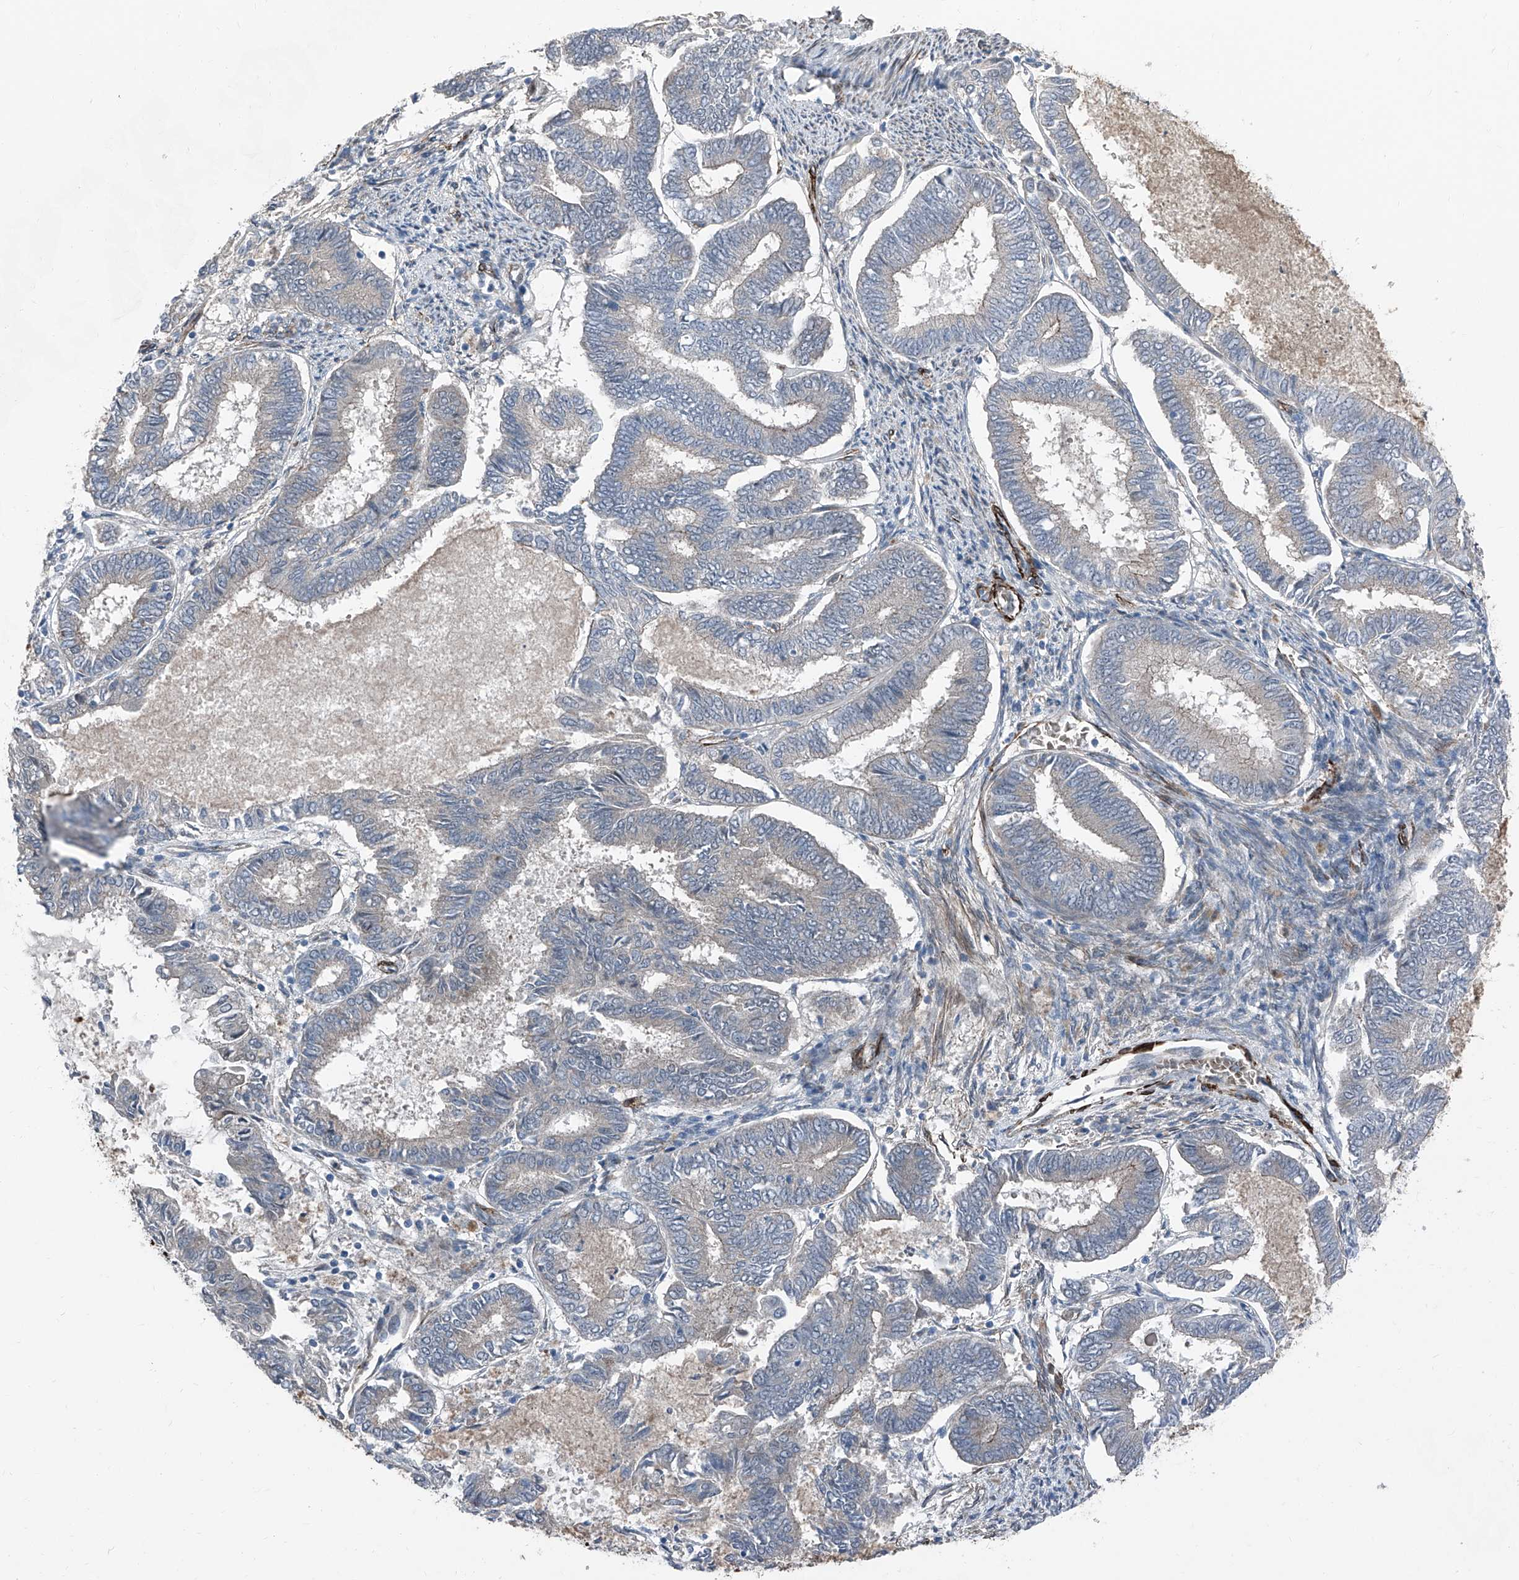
{"staining": {"intensity": "negative", "quantity": "none", "location": "none"}, "tissue": "endometrial cancer", "cell_type": "Tumor cells", "image_type": "cancer", "snomed": [{"axis": "morphology", "description": "Adenocarcinoma, NOS"}, {"axis": "topography", "description": "Endometrium"}], "caption": "This is an IHC histopathology image of endometrial cancer. There is no expression in tumor cells.", "gene": "COA7", "patient": {"sex": "female", "age": 86}}